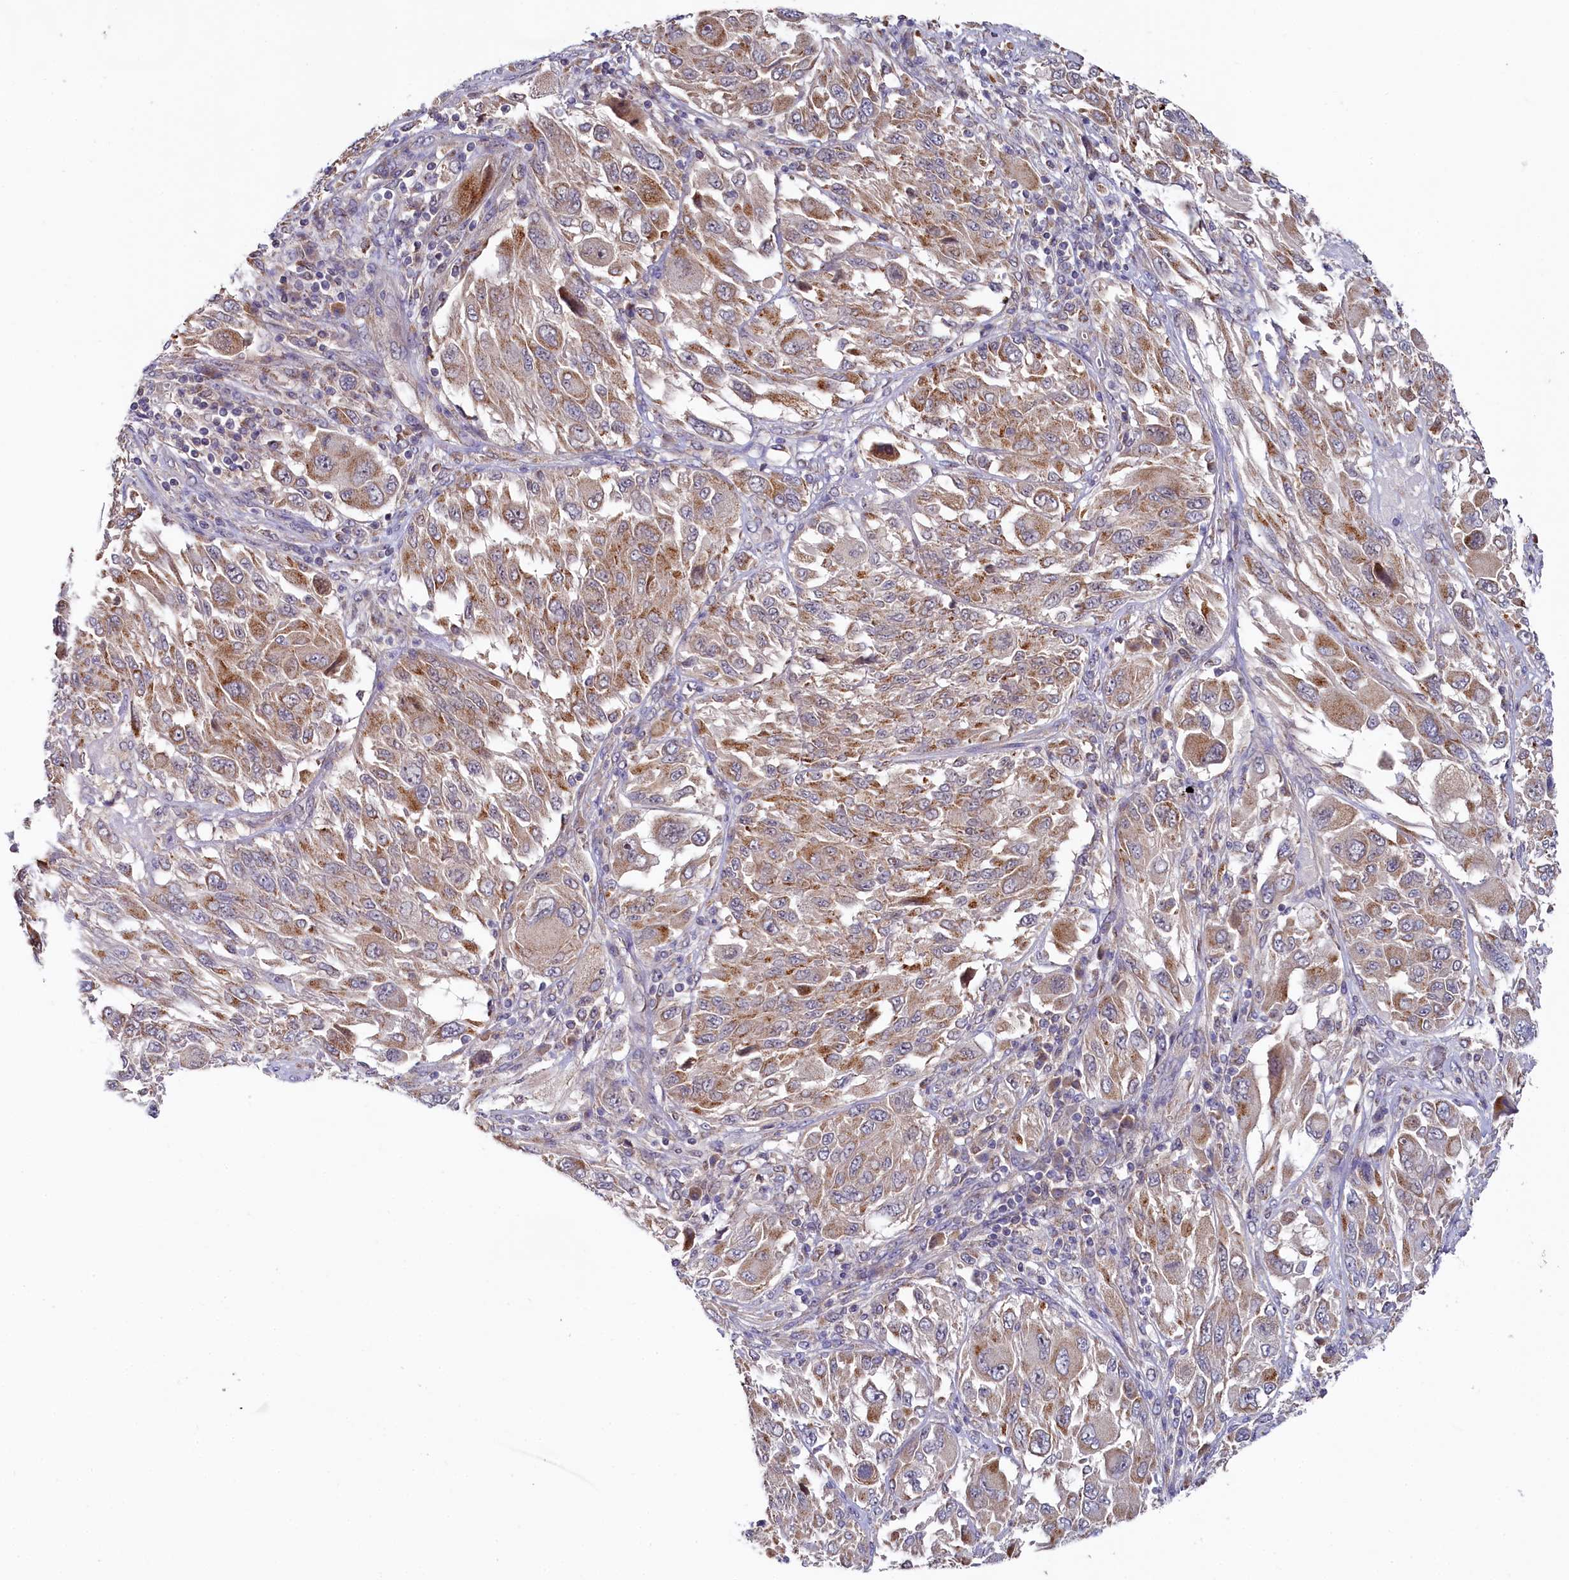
{"staining": {"intensity": "moderate", "quantity": ">75%", "location": "cytoplasmic/membranous"}, "tissue": "melanoma", "cell_type": "Tumor cells", "image_type": "cancer", "snomed": [{"axis": "morphology", "description": "Malignant melanoma, NOS"}, {"axis": "topography", "description": "Skin"}], "caption": "Melanoma stained for a protein exhibits moderate cytoplasmic/membranous positivity in tumor cells.", "gene": "SPINK9", "patient": {"sex": "female", "age": 91}}